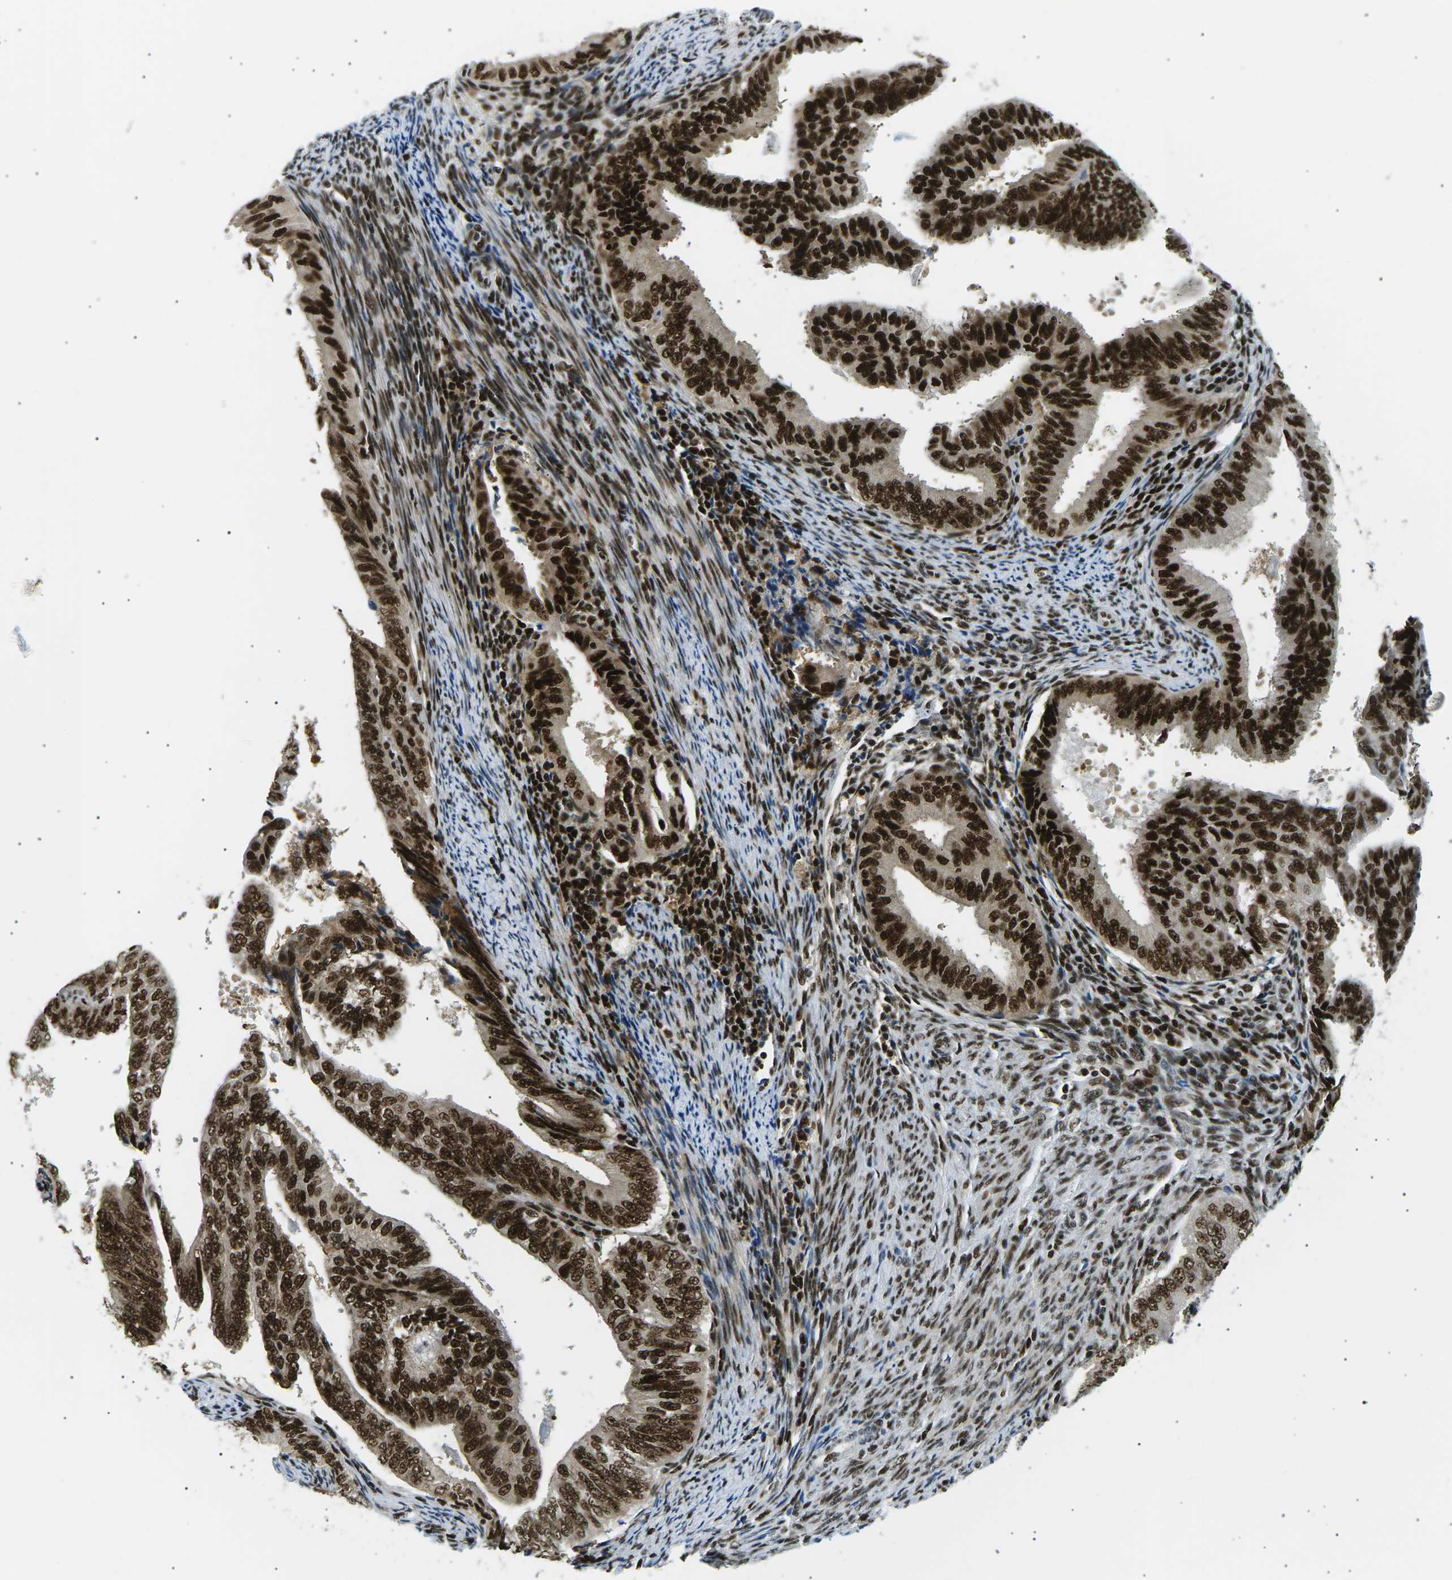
{"staining": {"intensity": "strong", "quantity": ">75%", "location": "nuclear"}, "tissue": "endometrial cancer", "cell_type": "Tumor cells", "image_type": "cancer", "snomed": [{"axis": "morphology", "description": "Adenocarcinoma, NOS"}, {"axis": "topography", "description": "Endometrium"}], "caption": "Strong nuclear protein positivity is seen in about >75% of tumor cells in endometrial adenocarcinoma.", "gene": "RPA2", "patient": {"sex": "female", "age": 58}}